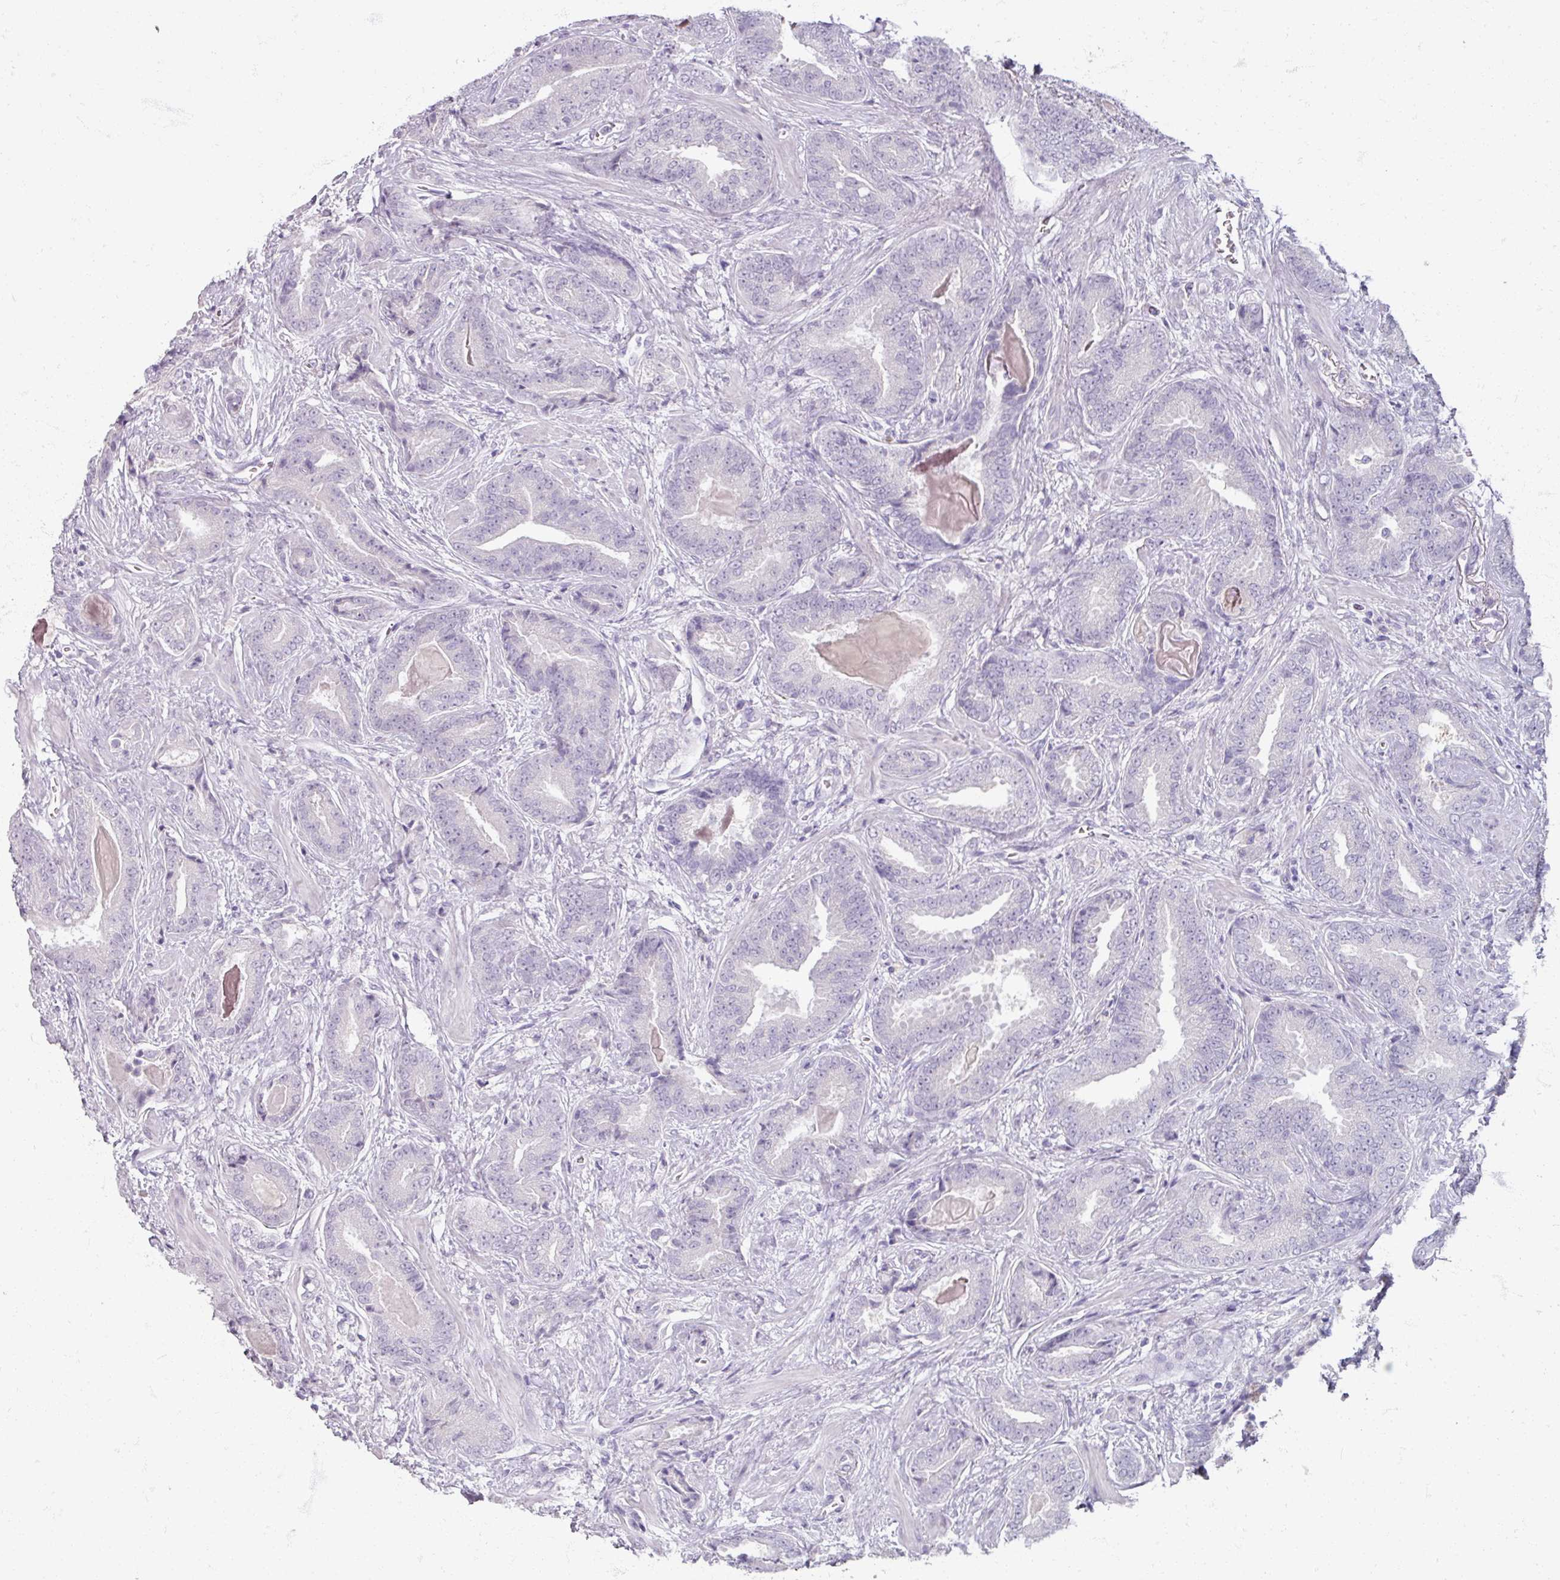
{"staining": {"intensity": "negative", "quantity": "none", "location": "none"}, "tissue": "prostate cancer", "cell_type": "Tumor cells", "image_type": "cancer", "snomed": [{"axis": "morphology", "description": "Adenocarcinoma, Low grade"}, {"axis": "topography", "description": "Prostate"}], "caption": "An IHC micrograph of prostate cancer is shown. There is no staining in tumor cells of prostate cancer.", "gene": "TG", "patient": {"sex": "male", "age": 62}}